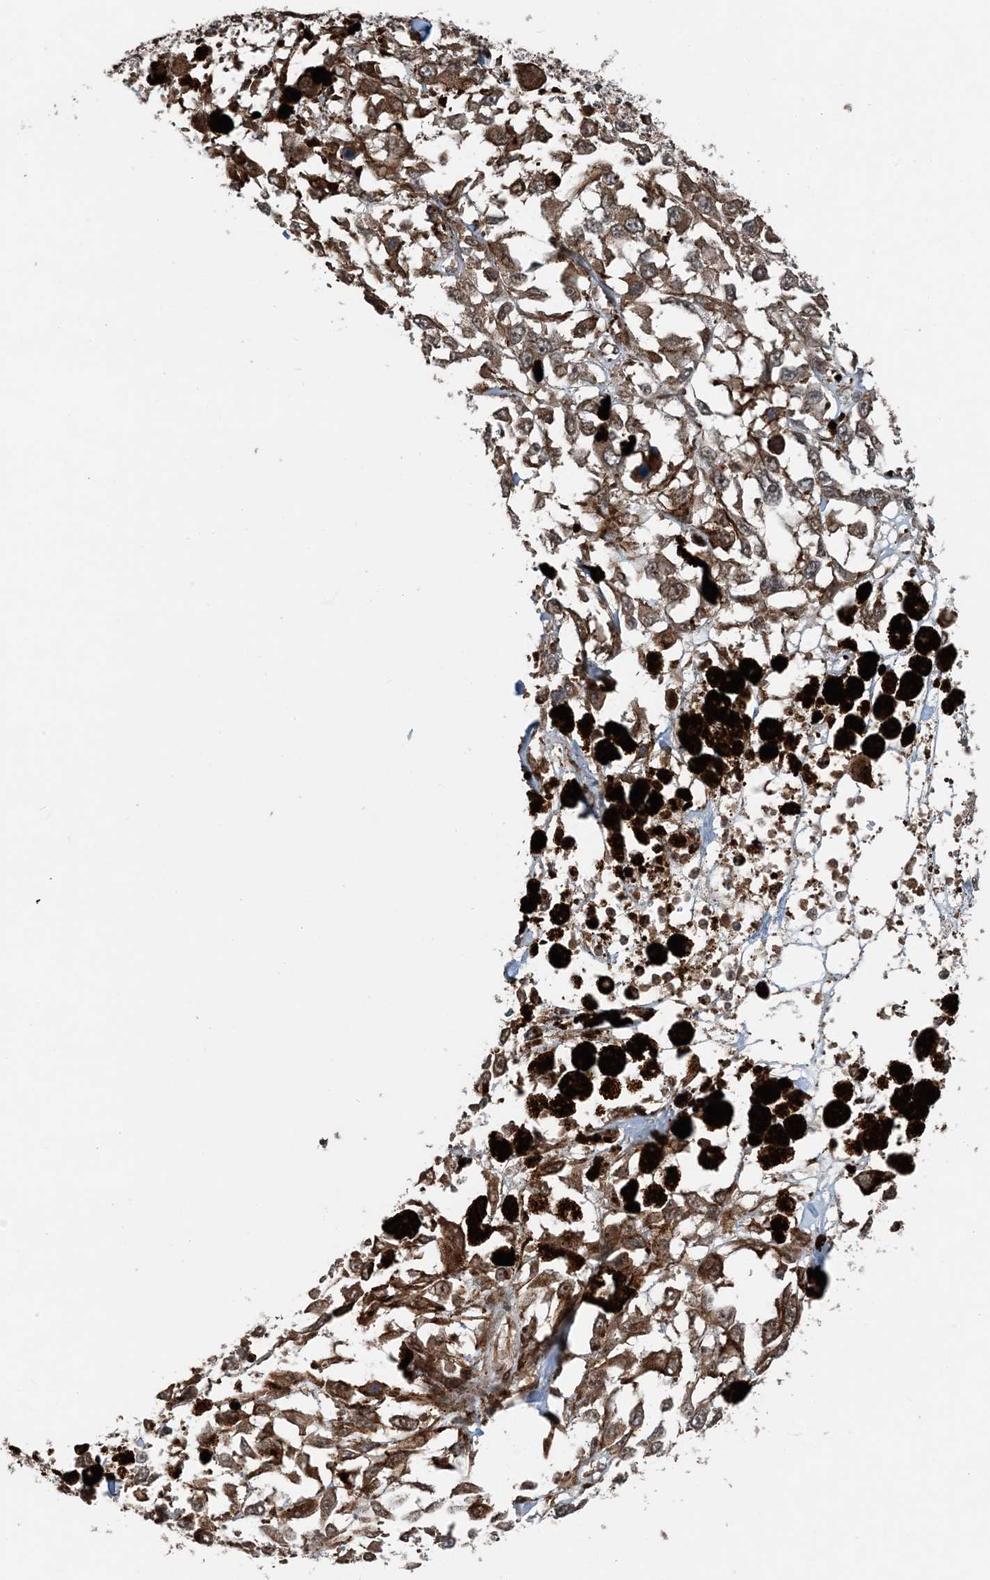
{"staining": {"intensity": "weak", "quantity": ">75%", "location": "cytoplasmic/membranous"}, "tissue": "melanoma", "cell_type": "Tumor cells", "image_type": "cancer", "snomed": [{"axis": "morphology", "description": "Malignant melanoma, Metastatic site"}, {"axis": "topography", "description": "Lymph node"}], "caption": "A low amount of weak cytoplasmic/membranous staining is appreciated in about >75% of tumor cells in malignant melanoma (metastatic site) tissue. Ihc stains the protein of interest in brown and the nuclei are stained blue.", "gene": "EDEM2", "patient": {"sex": "male", "age": 59}}